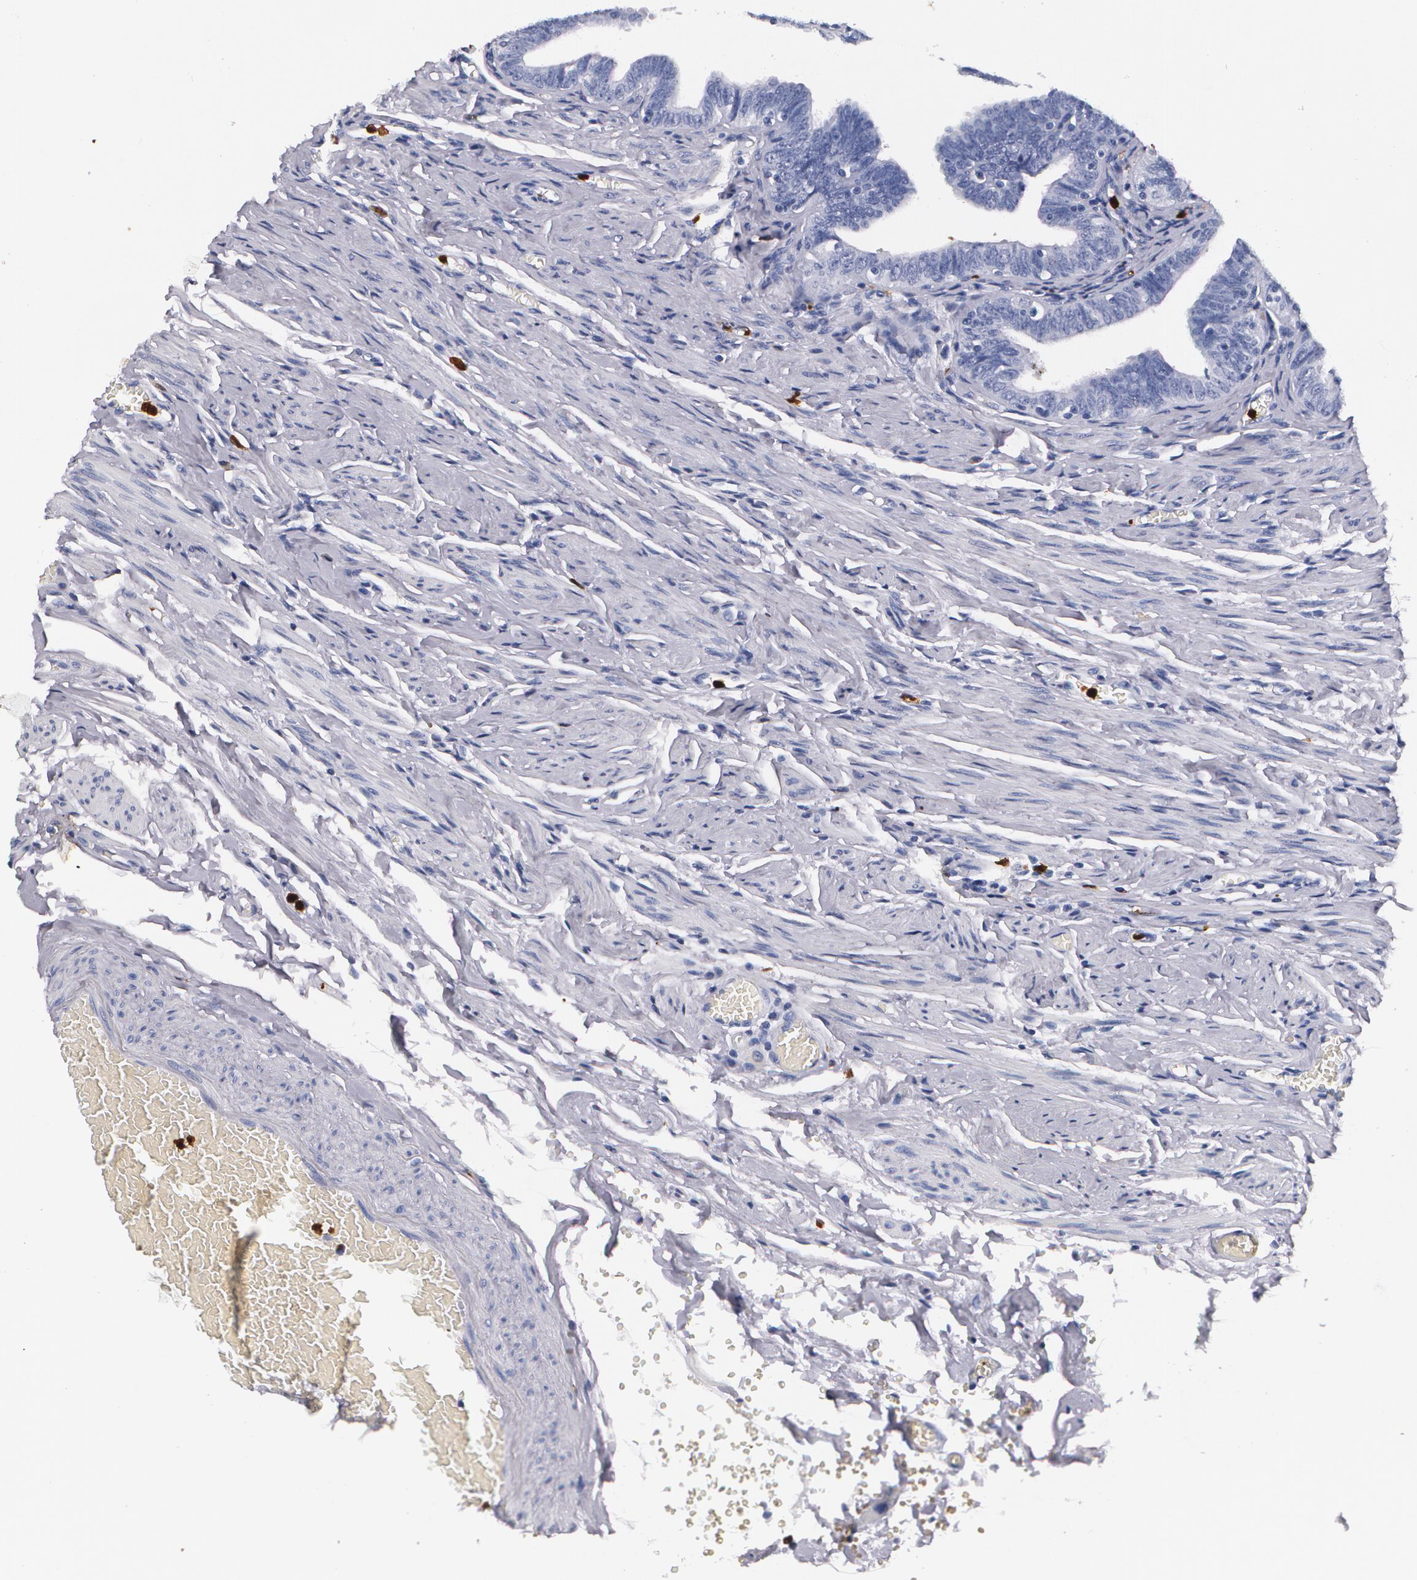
{"staining": {"intensity": "negative", "quantity": "none", "location": "none"}, "tissue": "fallopian tube", "cell_type": "Glandular cells", "image_type": "normal", "snomed": [{"axis": "morphology", "description": "Normal tissue, NOS"}, {"axis": "topography", "description": "Fallopian tube"}, {"axis": "topography", "description": "Ovary"}], "caption": "Micrograph shows no significant protein positivity in glandular cells of normal fallopian tube.", "gene": "S100A8", "patient": {"sex": "female", "age": 69}}